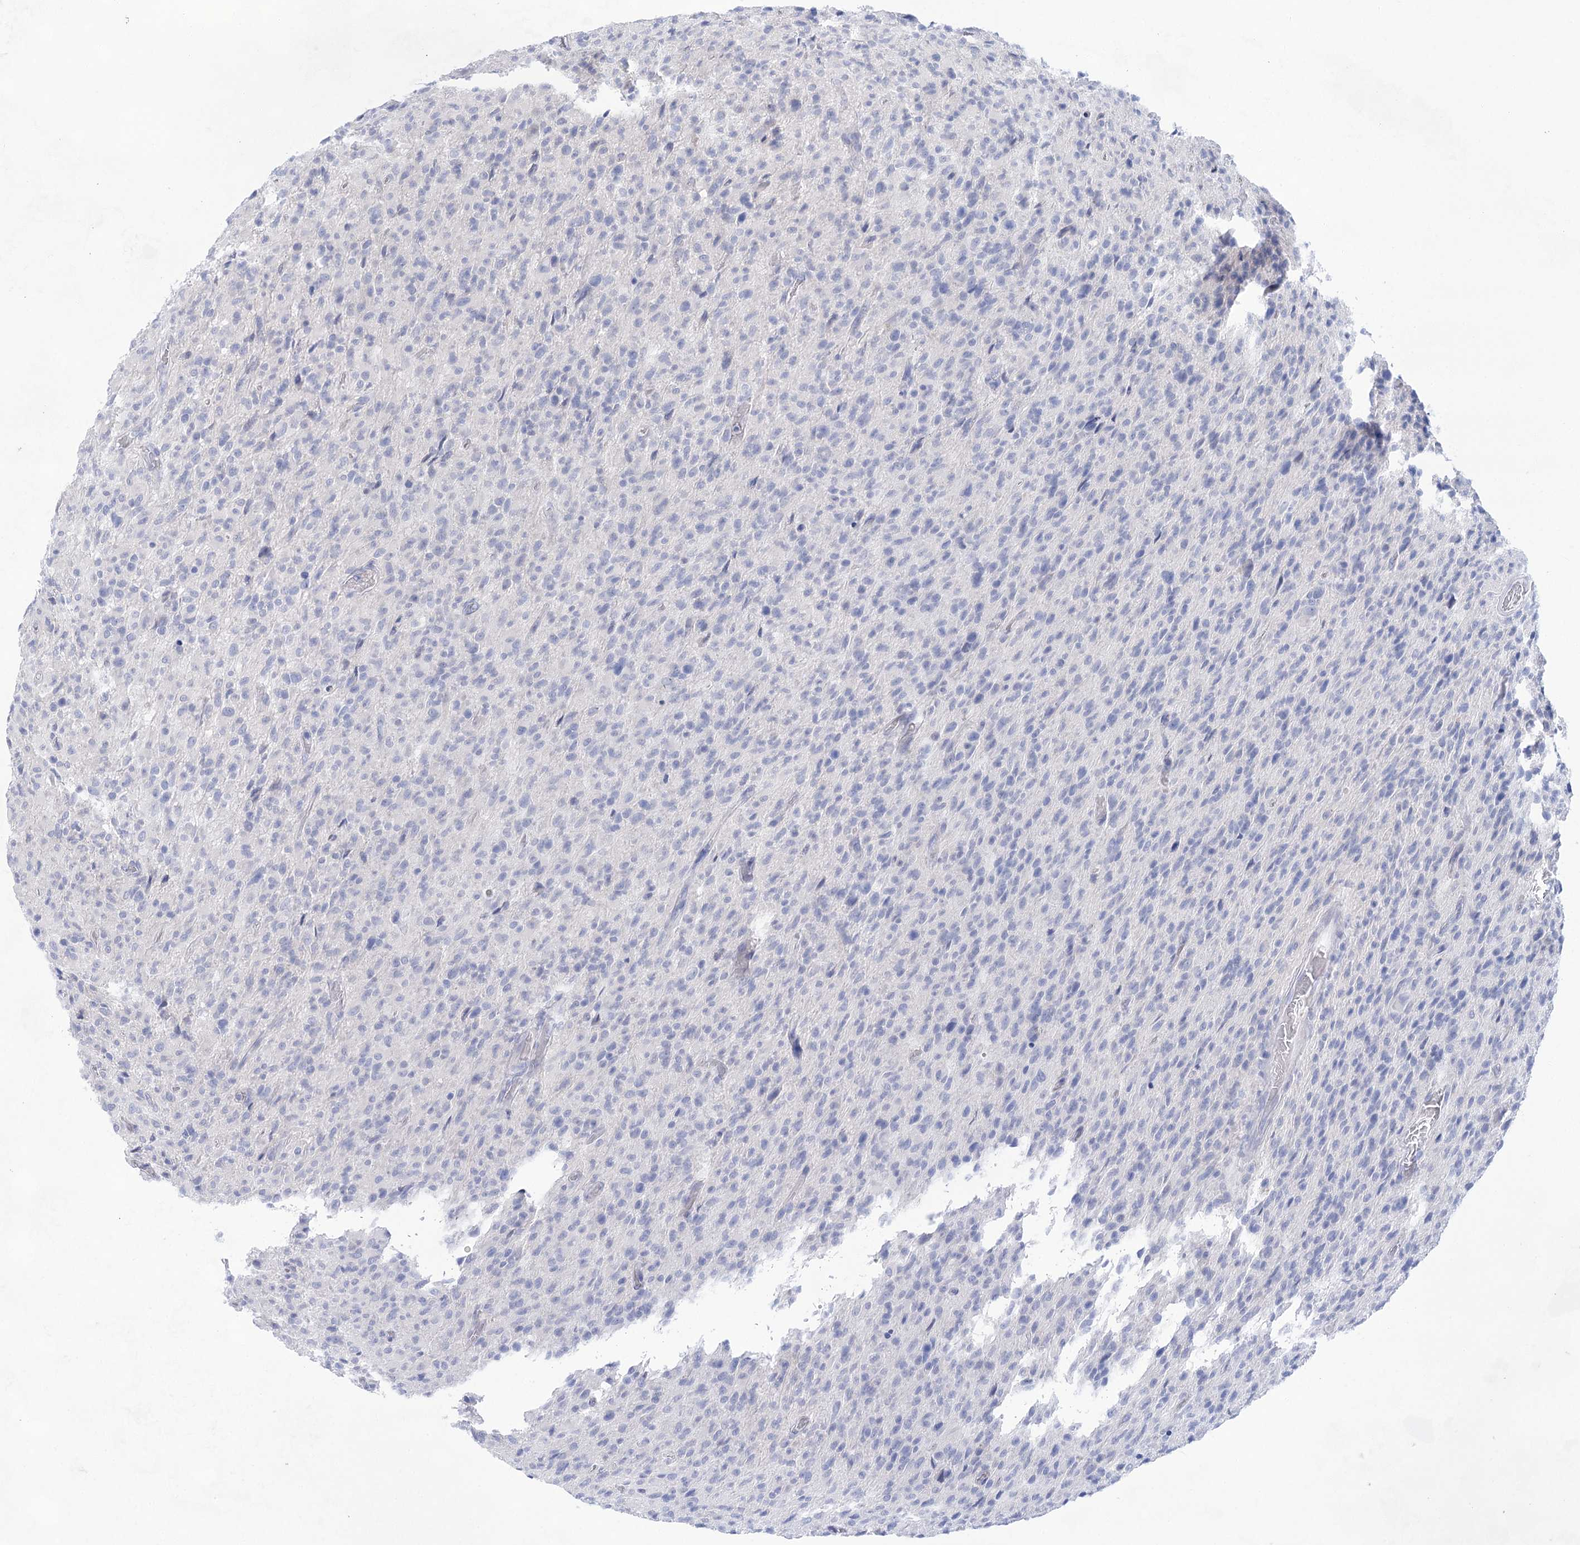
{"staining": {"intensity": "negative", "quantity": "none", "location": "none"}, "tissue": "glioma", "cell_type": "Tumor cells", "image_type": "cancer", "snomed": [{"axis": "morphology", "description": "Glioma, malignant, High grade"}, {"axis": "topography", "description": "Brain"}], "caption": "This photomicrograph is of malignant glioma (high-grade) stained with immunohistochemistry to label a protein in brown with the nuclei are counter-stained blue. There is no positivity in tumor cells.", "gene": "LALBA", "patient": {"sex": "female", "age": 57}}